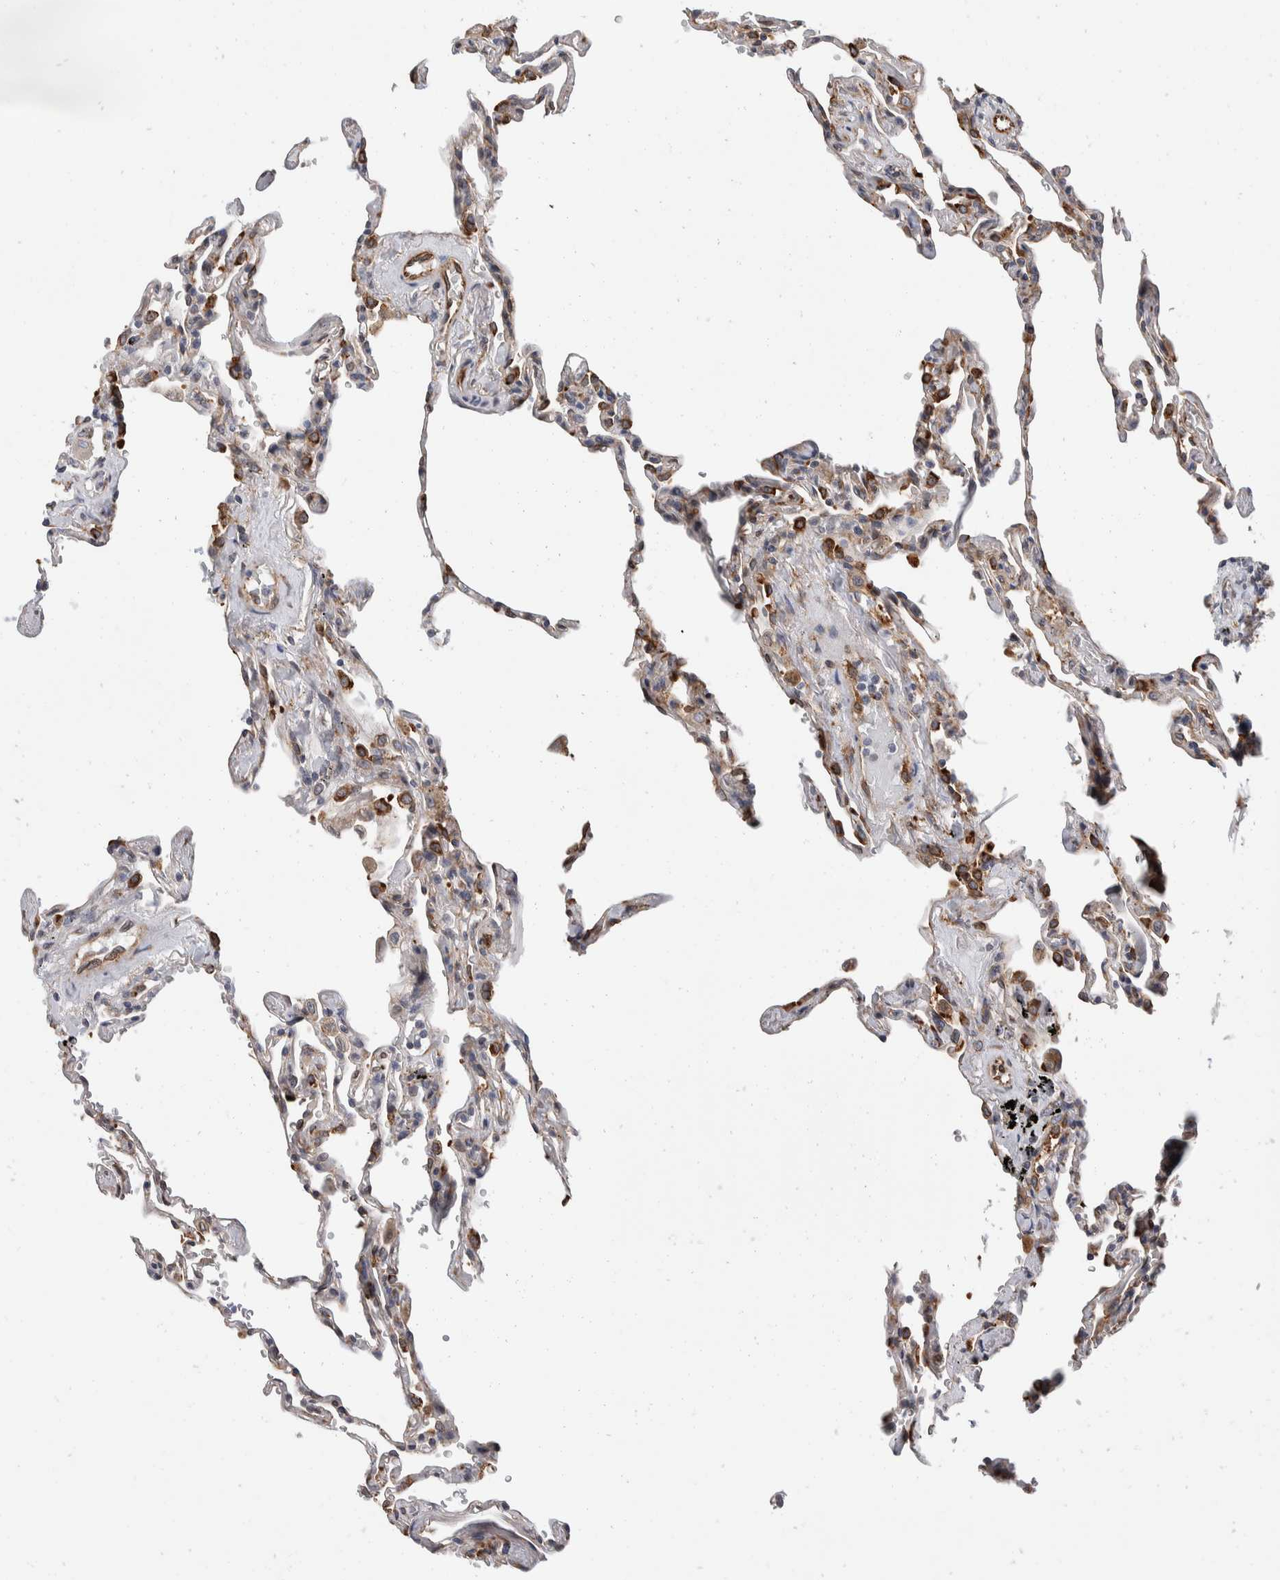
{"staining": {"intensity": "strong", "quantity": "25%-75%", "location": "cytoplasmic/membranous"}, "tissue": "lung", "cell_type": "Alveolar cells", "image_type": "normal", "snomed": [{"axis": "morphology", "description": "Normal tissue, NOS"}, {"axis": "topography", "description": "Lung"}], "caption": "Benign lung shows strong cytoplasmic/membranous expression in approximately 25%-75% of alveolar cells, visualized by immunohistochemistry. The protein of interest is stained brown, and the nuclei are stained in blue (DAB (3,3'-diaminobenzidine) IHC with brightfield microscopy, high magnification).", "gene": "TMEM245", "patient": {"sex": "male", "age": 59}}